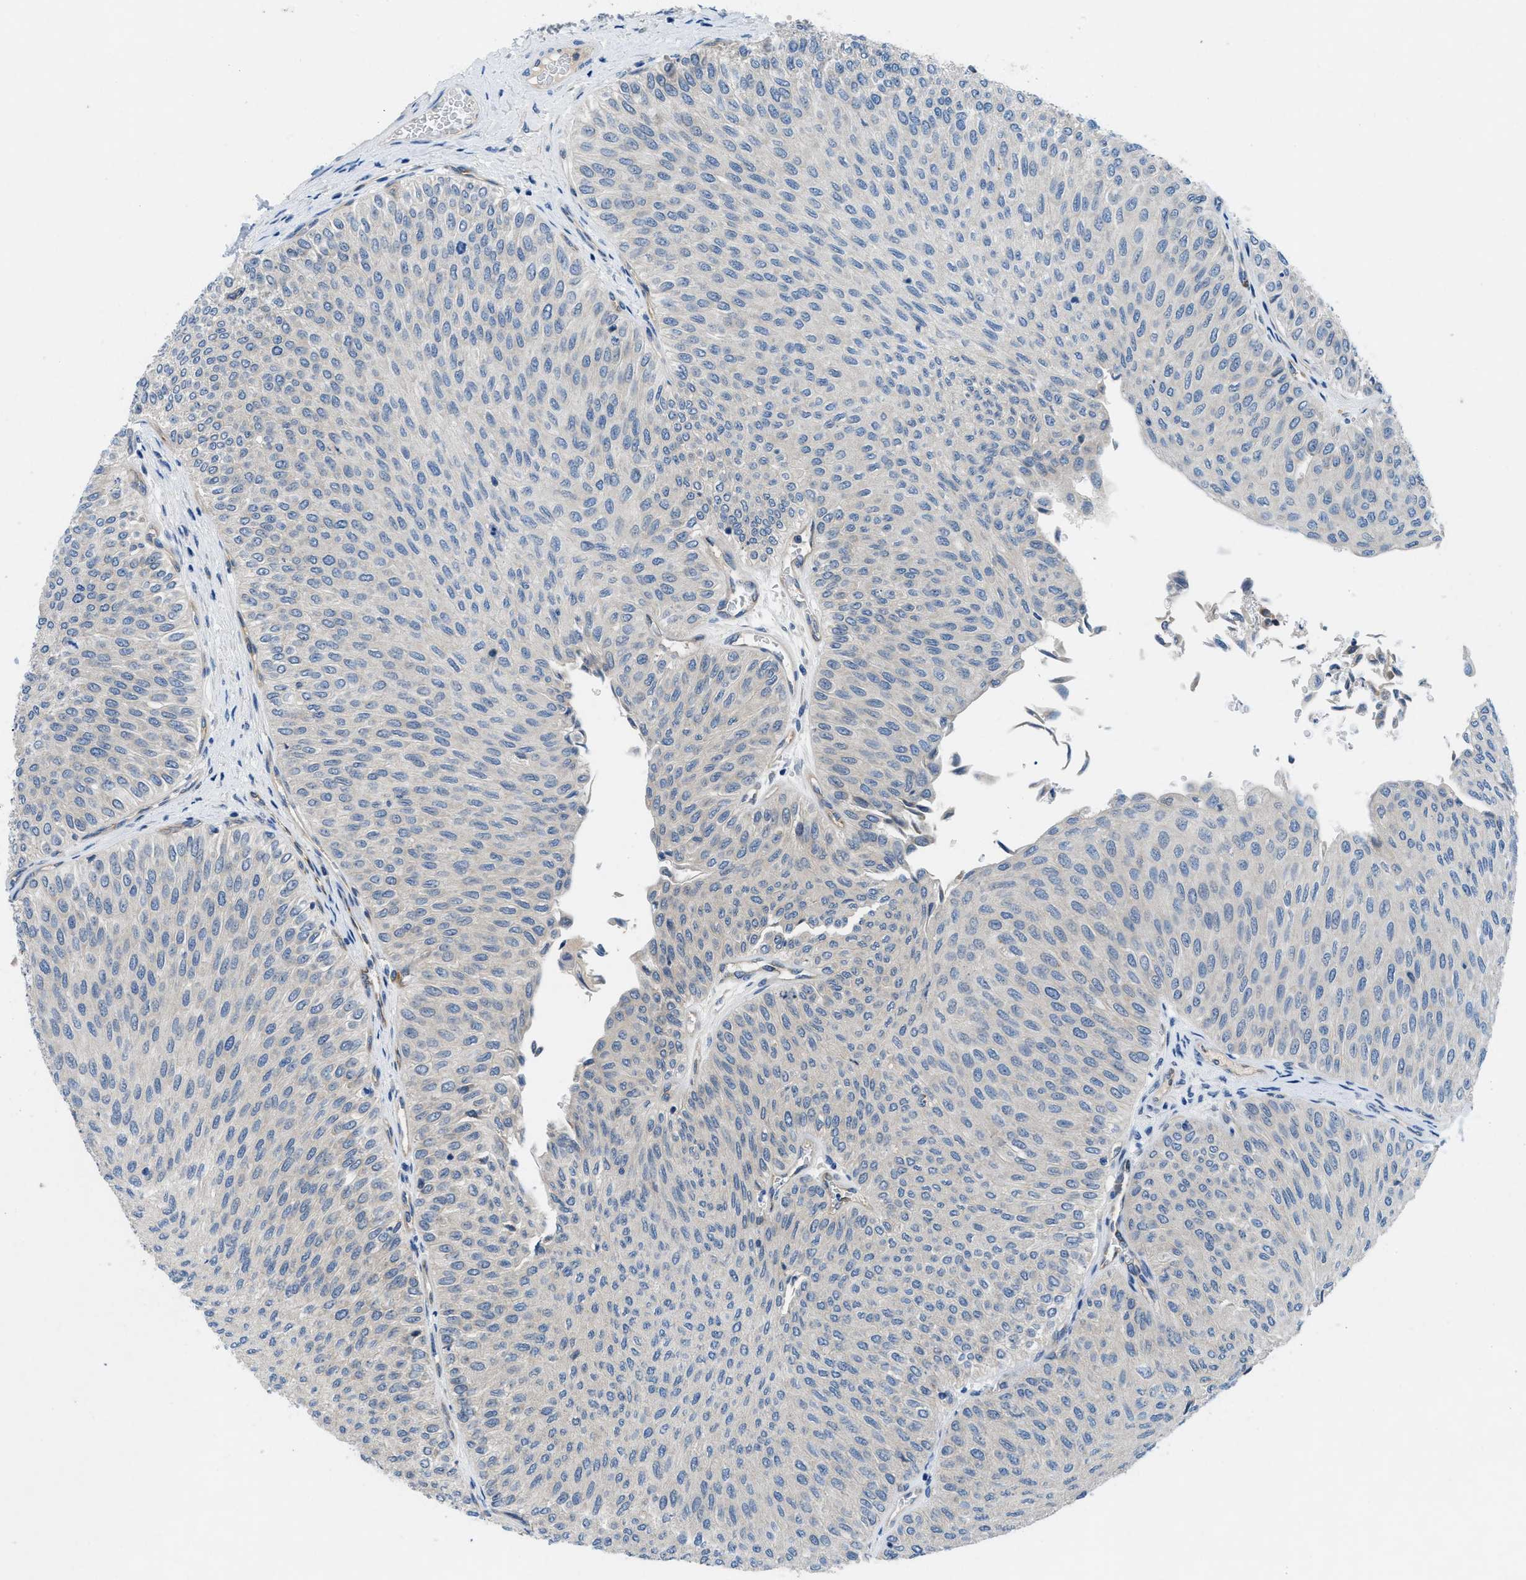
{"staining": {"intensity": "negative", "quantity": "none", "location": "none"}, "tissue": "urothelial cancer", "cell_type": "Tumor cells", "image_type": "cancer", "snomed": [{"axis": "morphology", "description": "Urothelial carcinoma, Low grade"}, {"axis": "topography", "description": "Urinary bladder"}], "caption": "Immunohistochemistry (IHC) histopathology image of neoplastic tissue: low-grade urothelial carcinoma stained with DAB (3,3'-diaminobenzidine) displays no significant protein expression in tumor cells.", "gene": "PGR", "patient": {"sex": "male", "age": 78}}